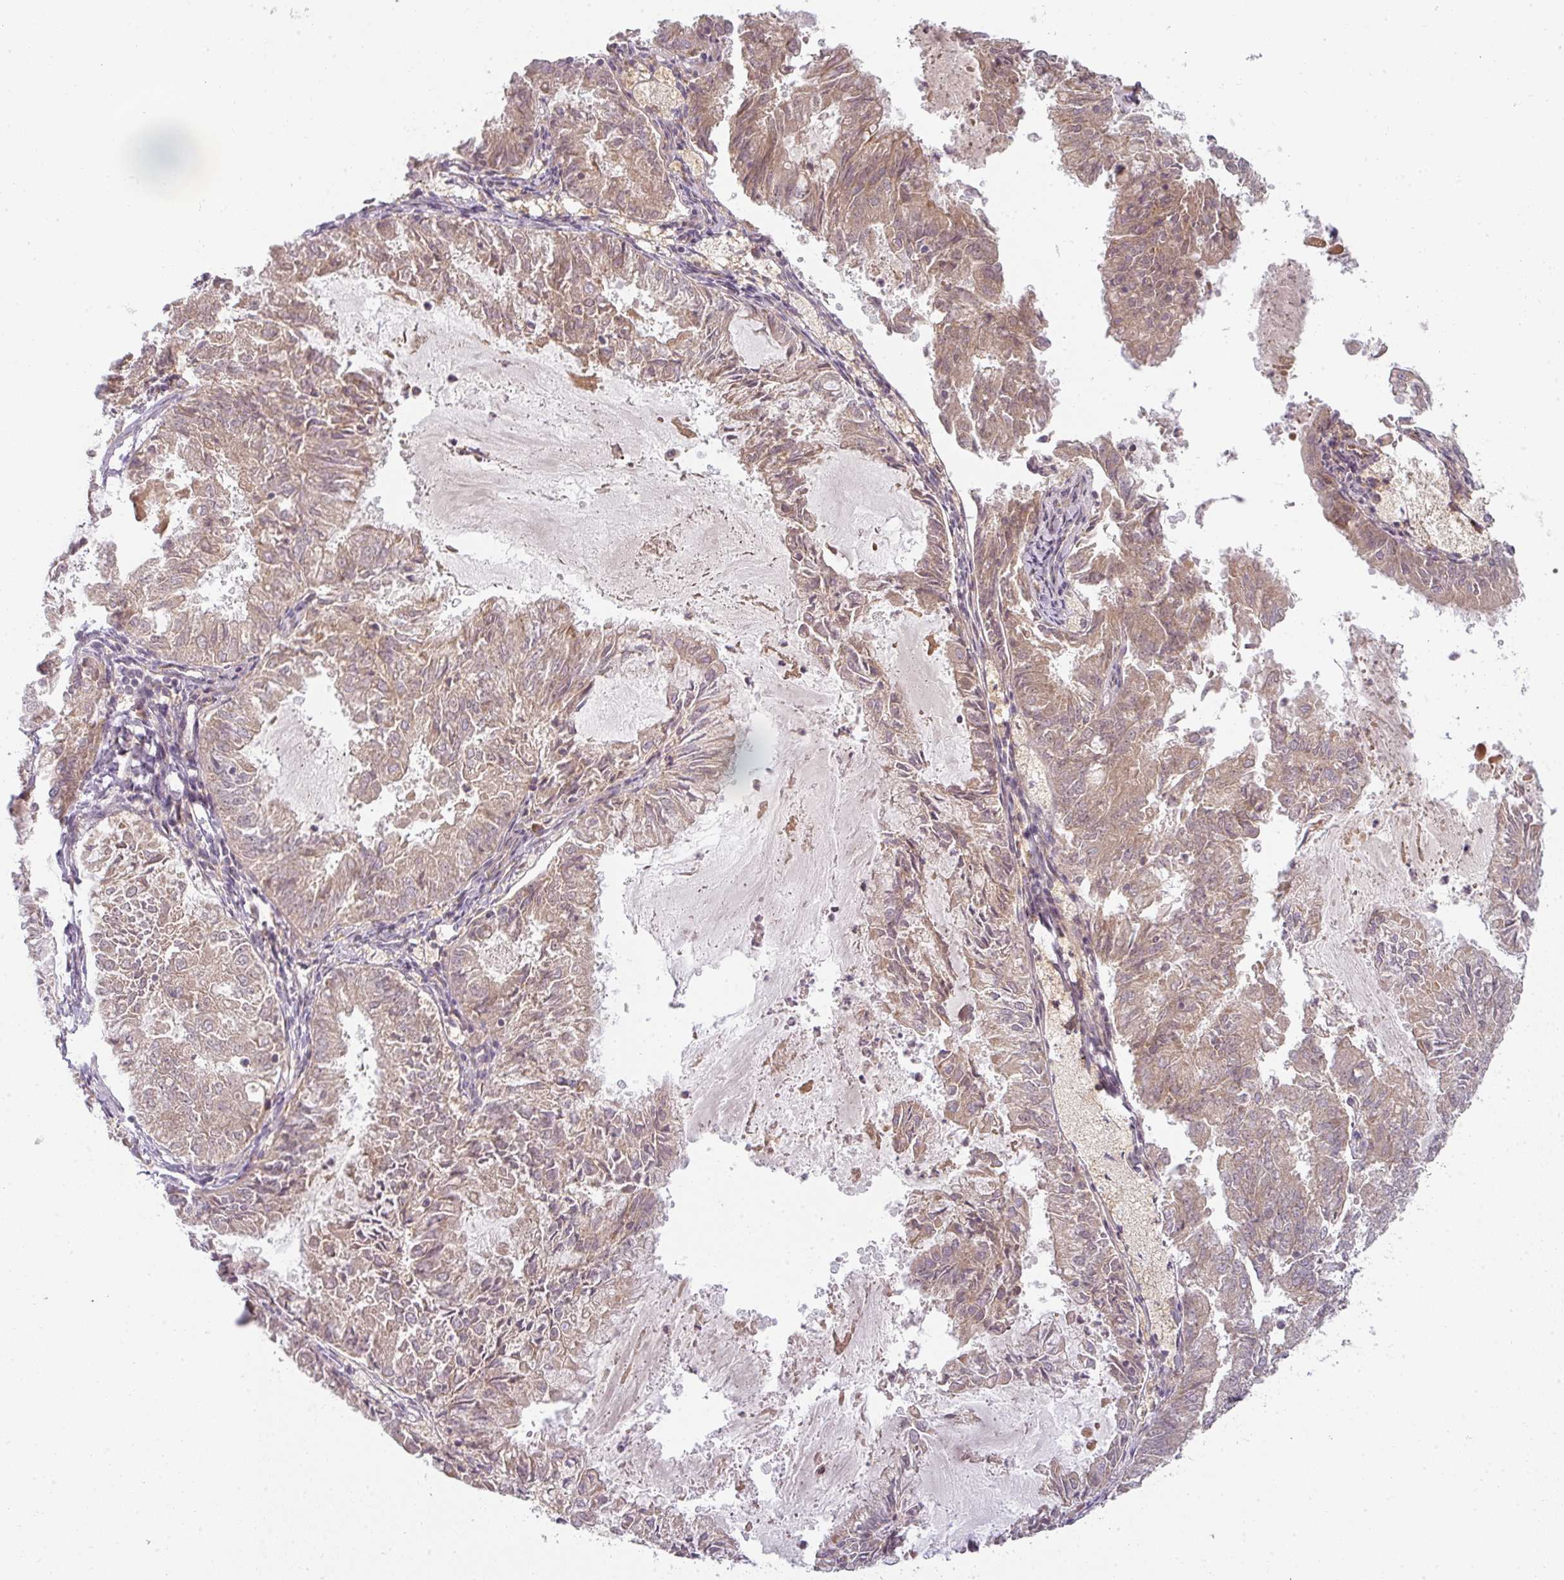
{"staining": {"intensity": "weak", "quantity": "25%-75%", "location": "cytoplasmic/membranous"}, "tissue": "endometrial cancer", "cell_type": "Tumor cells", "image_type": "cancer", "snomed": [{"axis": "morphology", "description": "Adenocarcinoma, NOS"}, {"axis": "topography", "description": "Endometrium"}], "caption": "Tumor cells demonstrate low levels of weak cytoplasmic/membranous expression in about 25%-75% of cells in human endometrial cancer.", "gene": "CNOT1", "patient": {"sex": "female", "age": 57}}